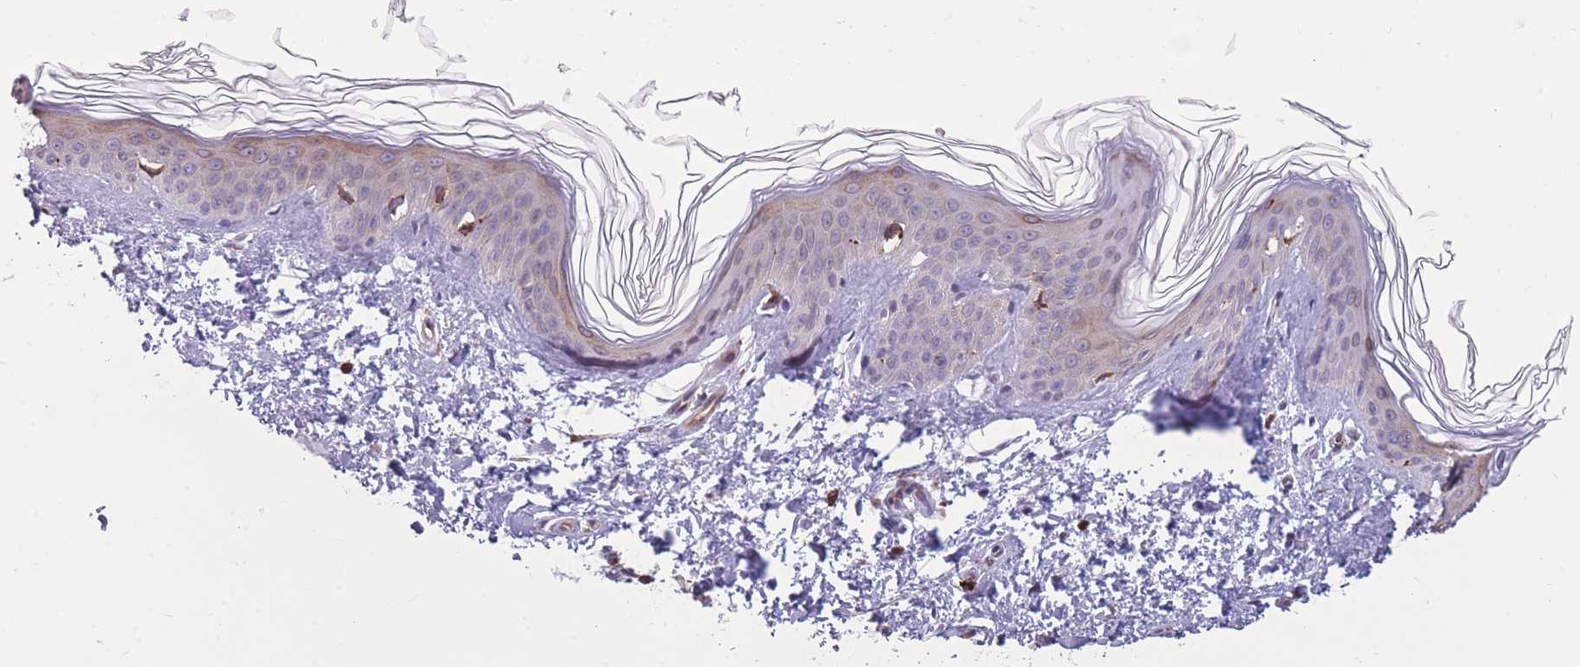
{"staining": {"intensity": "weak", "quantity": ">75%", "location": "cytoplasmic/membranous"}, "tissue": "skin", "cell_type": "Fibroblasts", "image_type": "normal", "snomed": [{"axis": "morphology", "description": "Normal tissue, NOS"}, {"axis": "topography", "description": "Skin"}], "caption": "This micrograph exhibits IHC staining of normal human skin, with low weak cytoplasmic/membranous expression in approximately >75% of fibroblasts.", "gene": "TMEM121", "patient": {"sex": "female", "age": 41}}